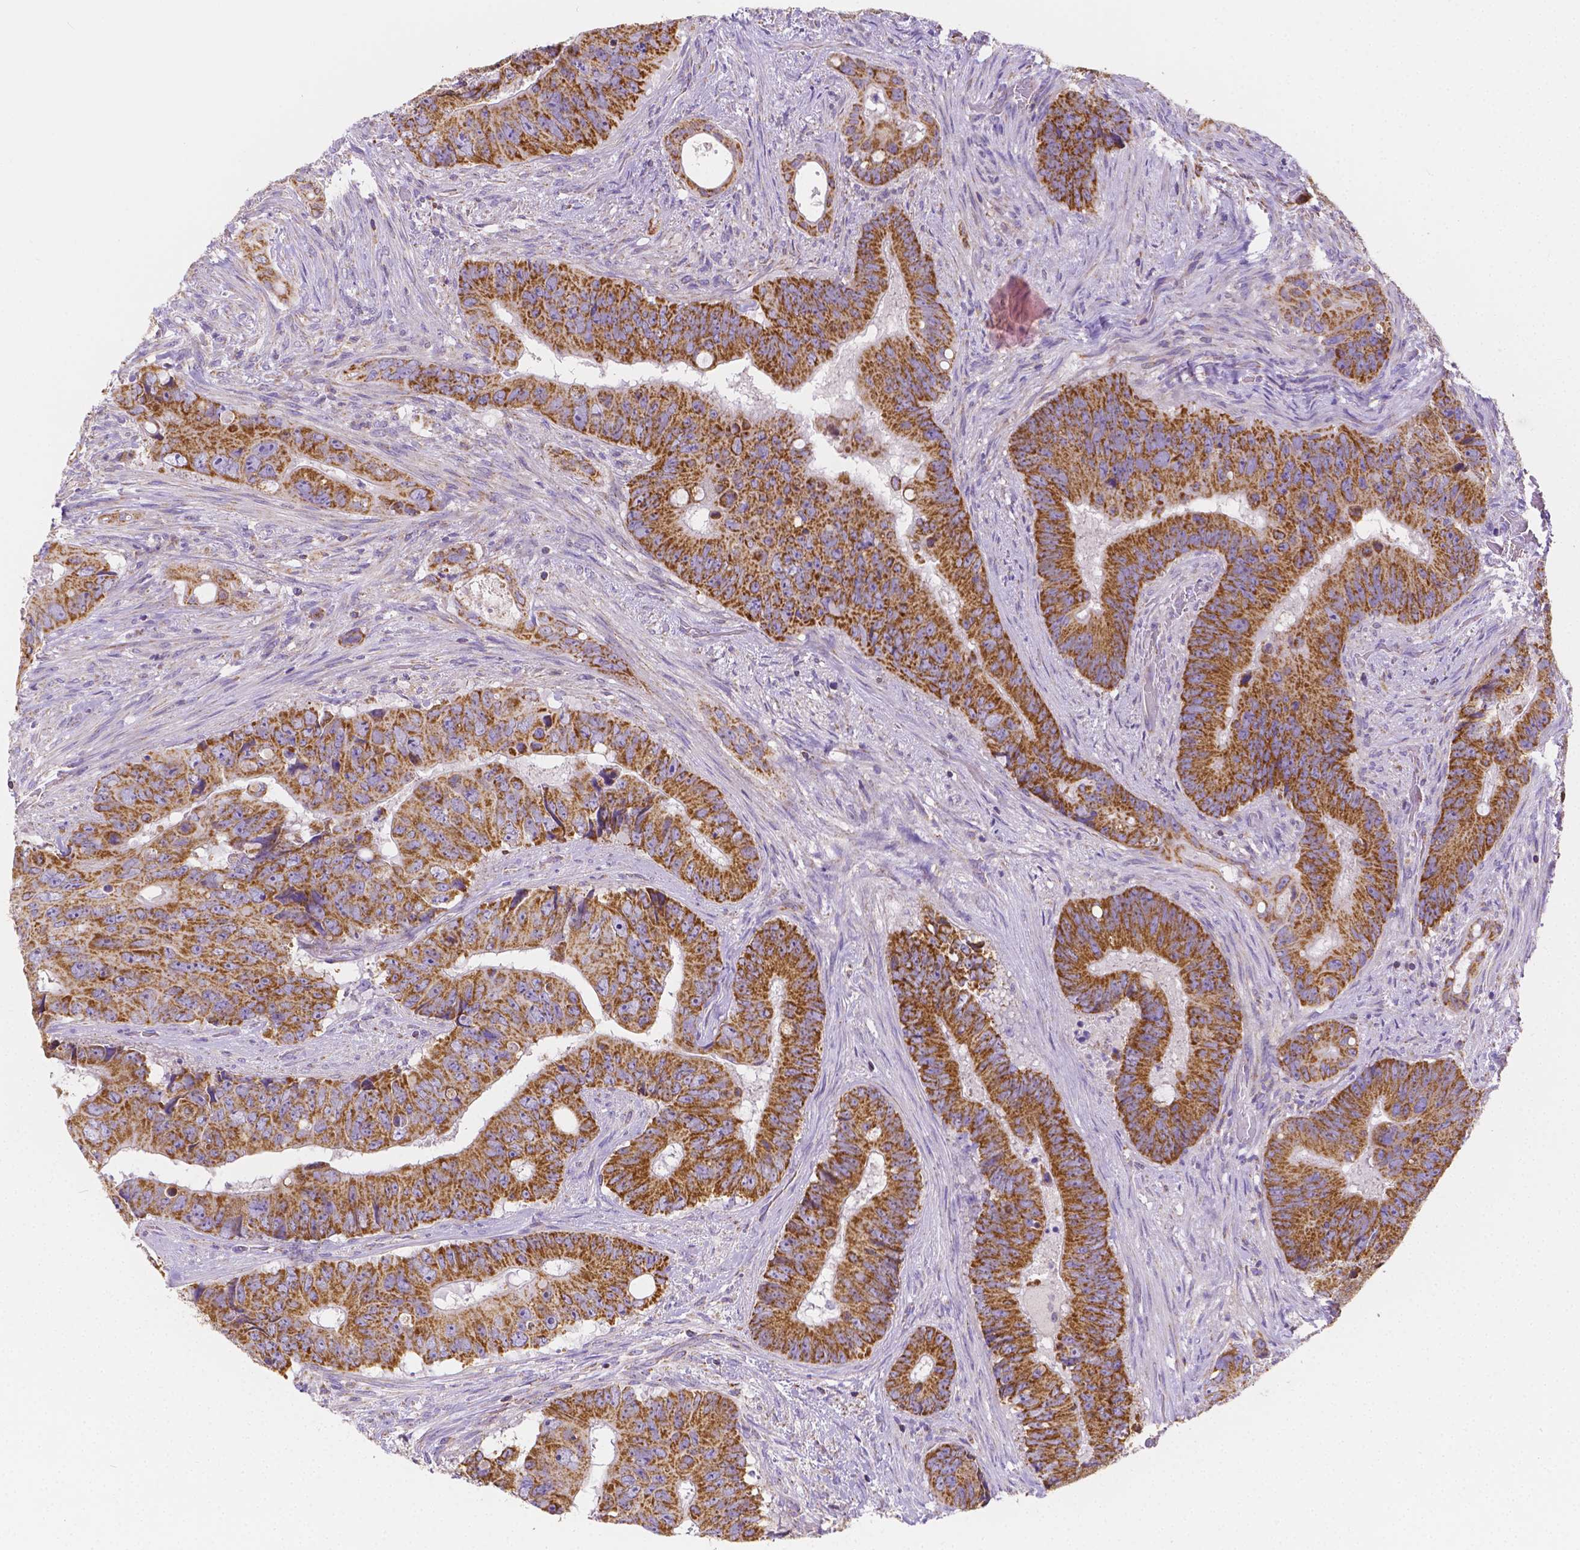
{"staining": {"intensity": "strong", "quantity": ">75%", "location": "cytoplasmic/membranous"}, "tissue": "colorectal cancer", "cell_type": "Tumor cells", "image_type": "cancer", "snomed": [{"axis": "morphology", "description": "Adenocarcinoma, NOS"}, {"axis": "topography", "description": "Rectum"}], "caption": "DAB (3,3'-diaminobenzidine) immunohistochemical staining of colorectal cancer (adenocarcinoma) displays strong cytoplasmic/membranous protein positivity in about >75% of tumor cells. (DAB (3,3'-diaminobenzidine) IHC with brightfield microscopy, high magnification).", "gene": "SGTB", "patient": {"sex": "male", "age": 78}}